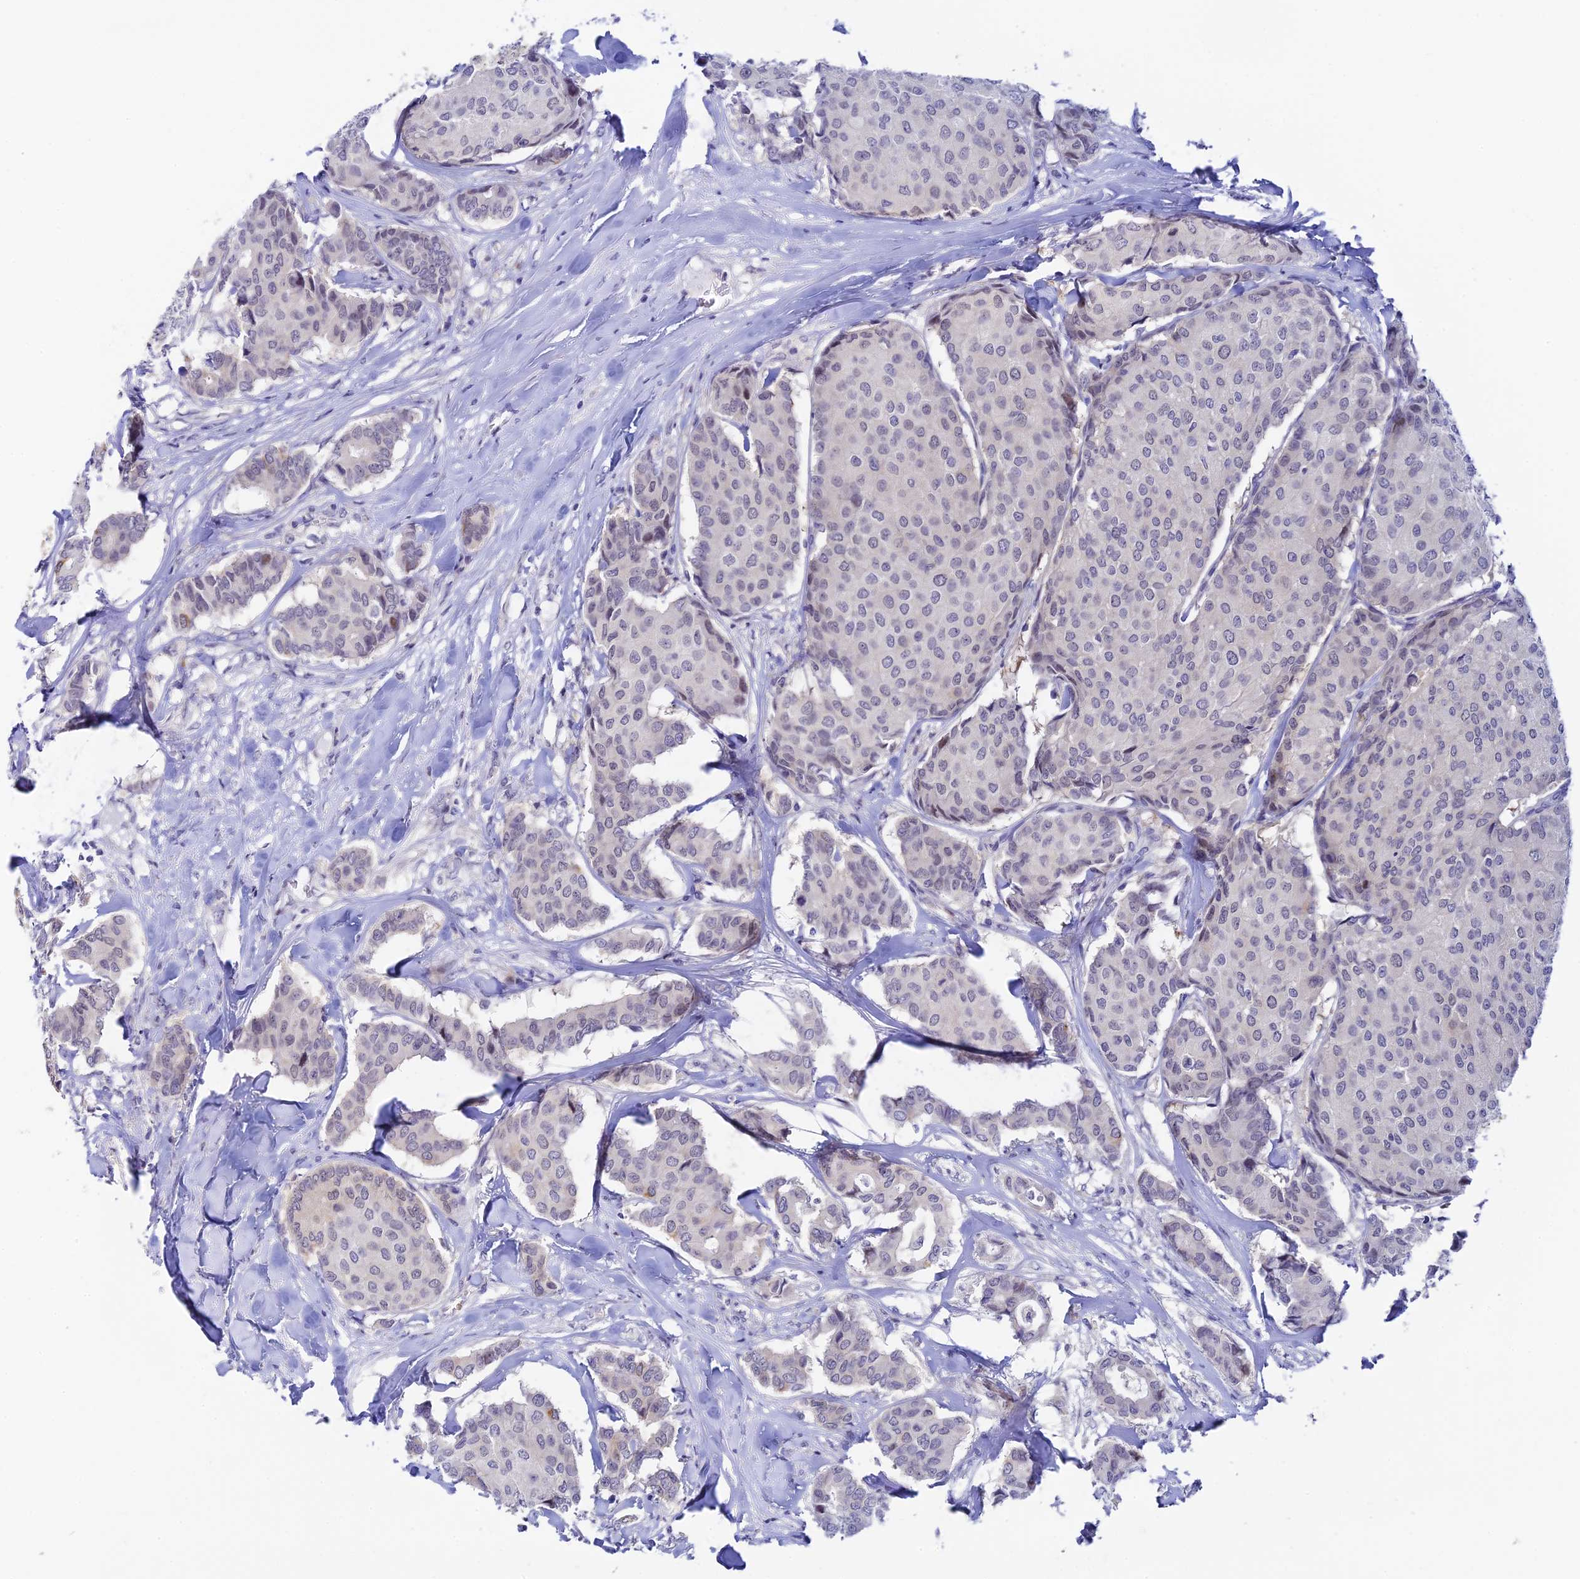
{"staining": {"intensity": "negative", "quantity": "none", "location": "none"}, "tissue": "breast cancer", "cell_type": "Tumor cells", "image_type": "cancer", "snomed": [{"axis": "morphology", "description": "Duct carcinoma"}, {"axis": "topography", "description": "Breast"}], "caption": "This is an immunohistochemistry micrograph of breast cancer (intraductal carcinoma). There is no expression in tumor cells.", "gene": "RASGEF1B", "patient": {"sex": "female", "age": 75}}